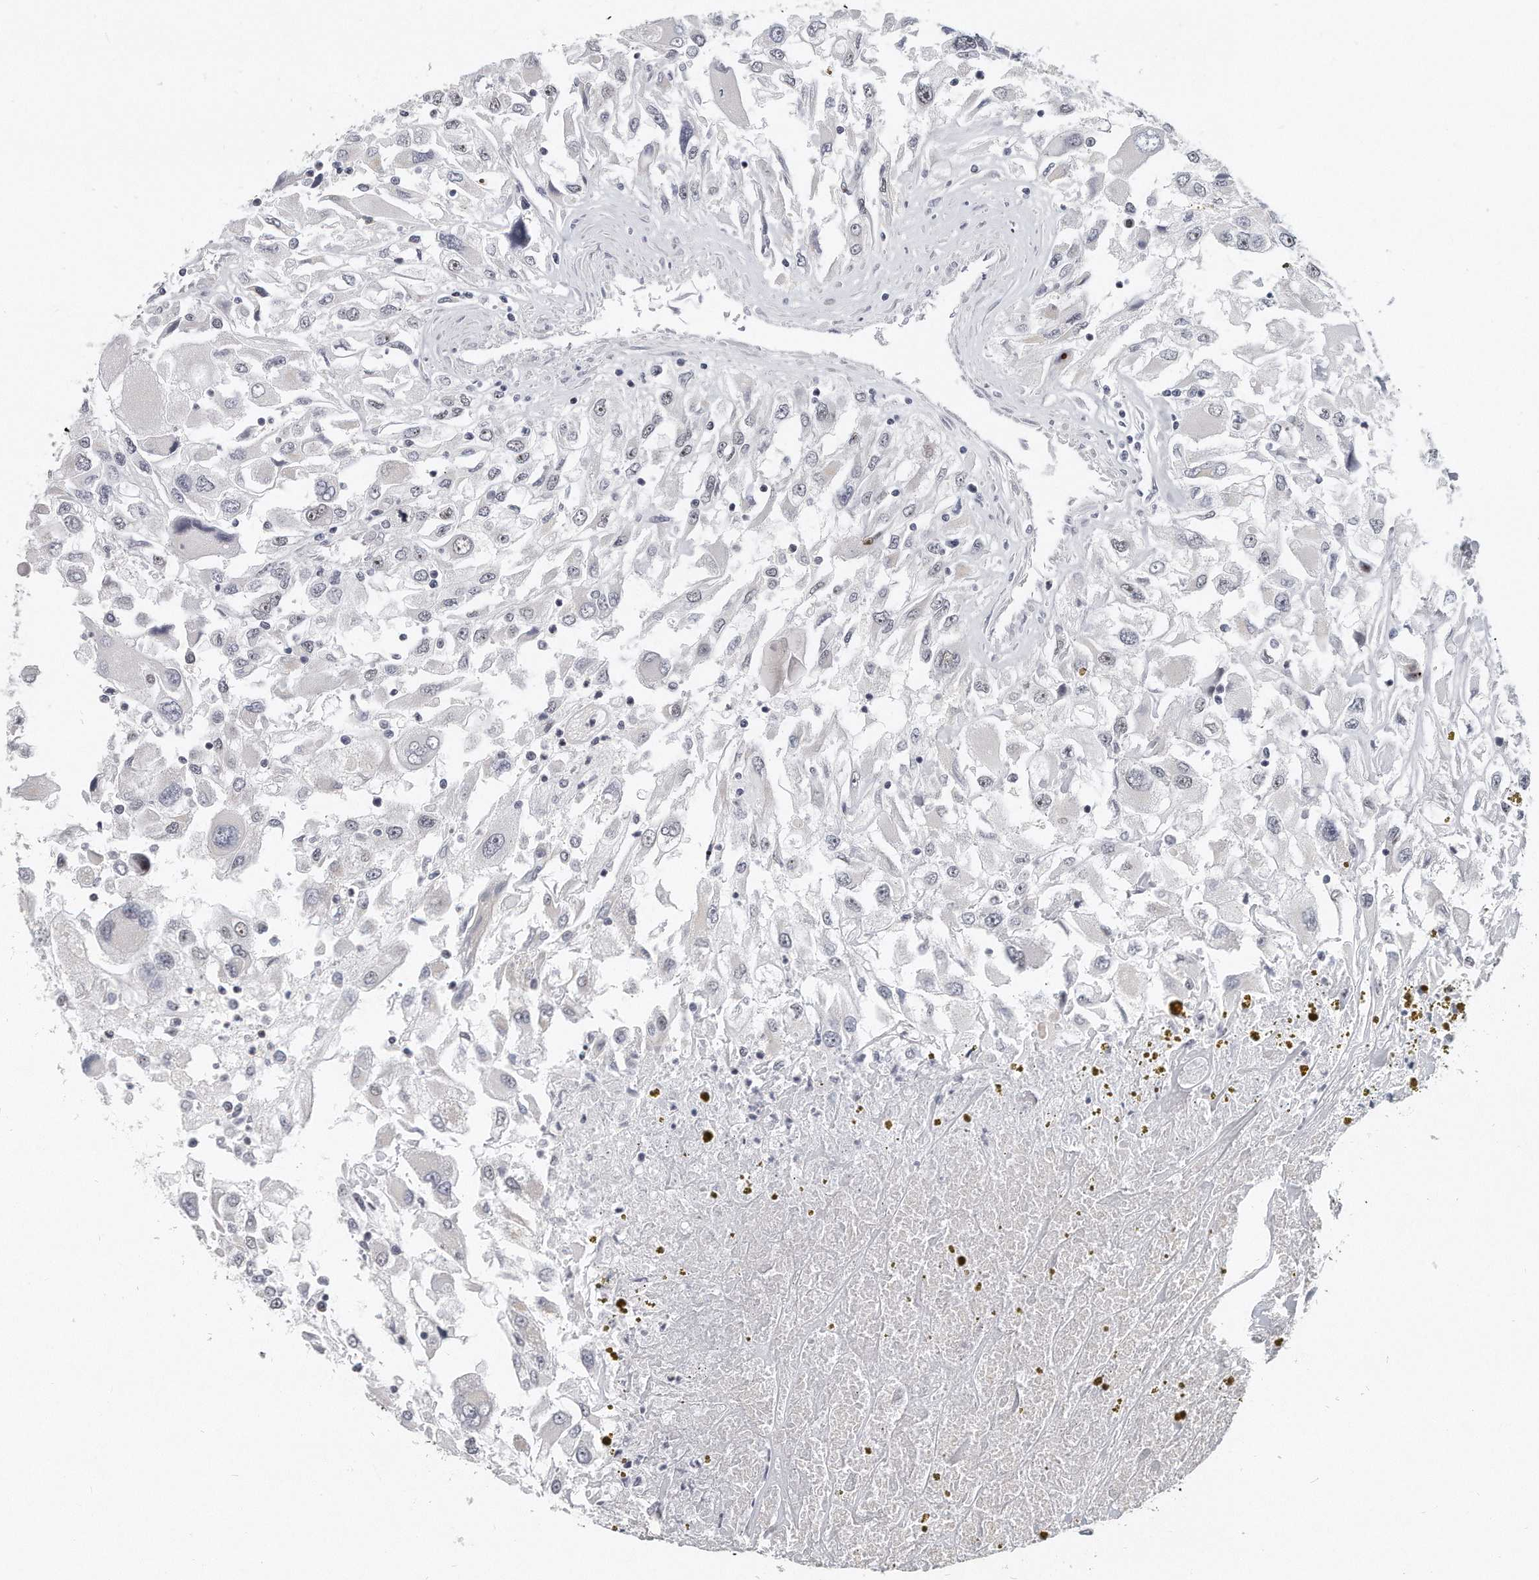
{"staining": {"intensity": "negative", "quantity": "none", "location": "none"}, "tissue": "renal cancer", "cell_type": "Tumor cells", "image_type": "cancer", "snomed": [{"axis": "morphology", "description": "Adenocarcinoma, NOS"}, {"axis": "topography", "description": "Kidney"}], "caption": "Tumor cells are negative for protein expression in human renal cancer (adenocarcinoma).", "gene": "TFCP2L1", "patient": {"sex": "female", "age": 52}}